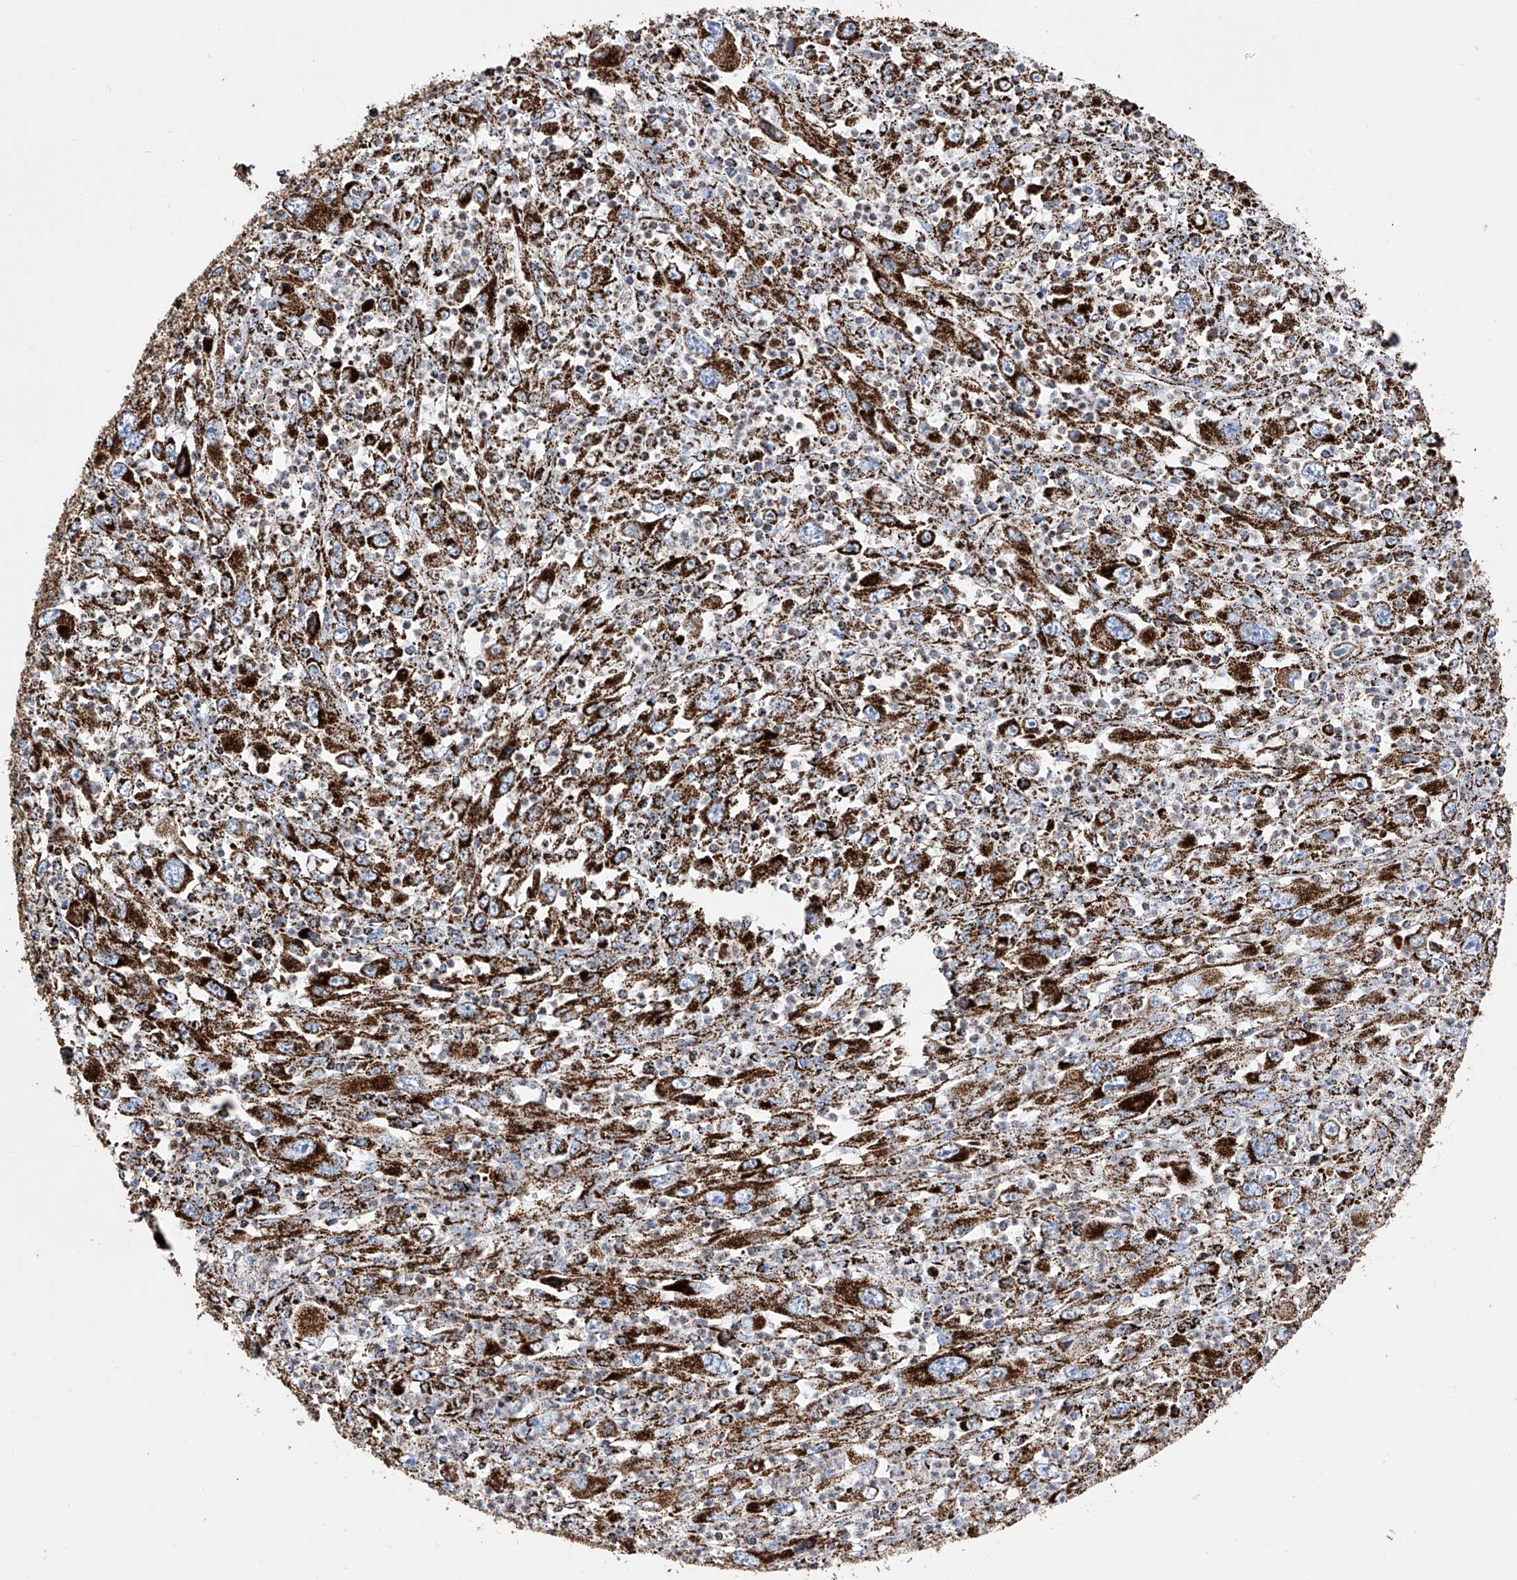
{"staining": {"intensity": "strong", "quantity": ">75%", "location": "cytoplasmic/membranous"}, "tissue": "melanoma", "cell_type": "Tumor cells", "image_type": "cancer", "snomed": [{"axis": "morphology", "description": "Malignant melanoma, Metastatic site"}, {"axis": "topography", "description": "Skin"}], "caption": "Protein expression analysis of human malignant melanoma (metastatic site) reveals strong cytoplasmic/membranous positivity in approximately >75% of tumor cells.", "gene": "ATP5PF", "patient": {"sex": "female", "age": 56}}